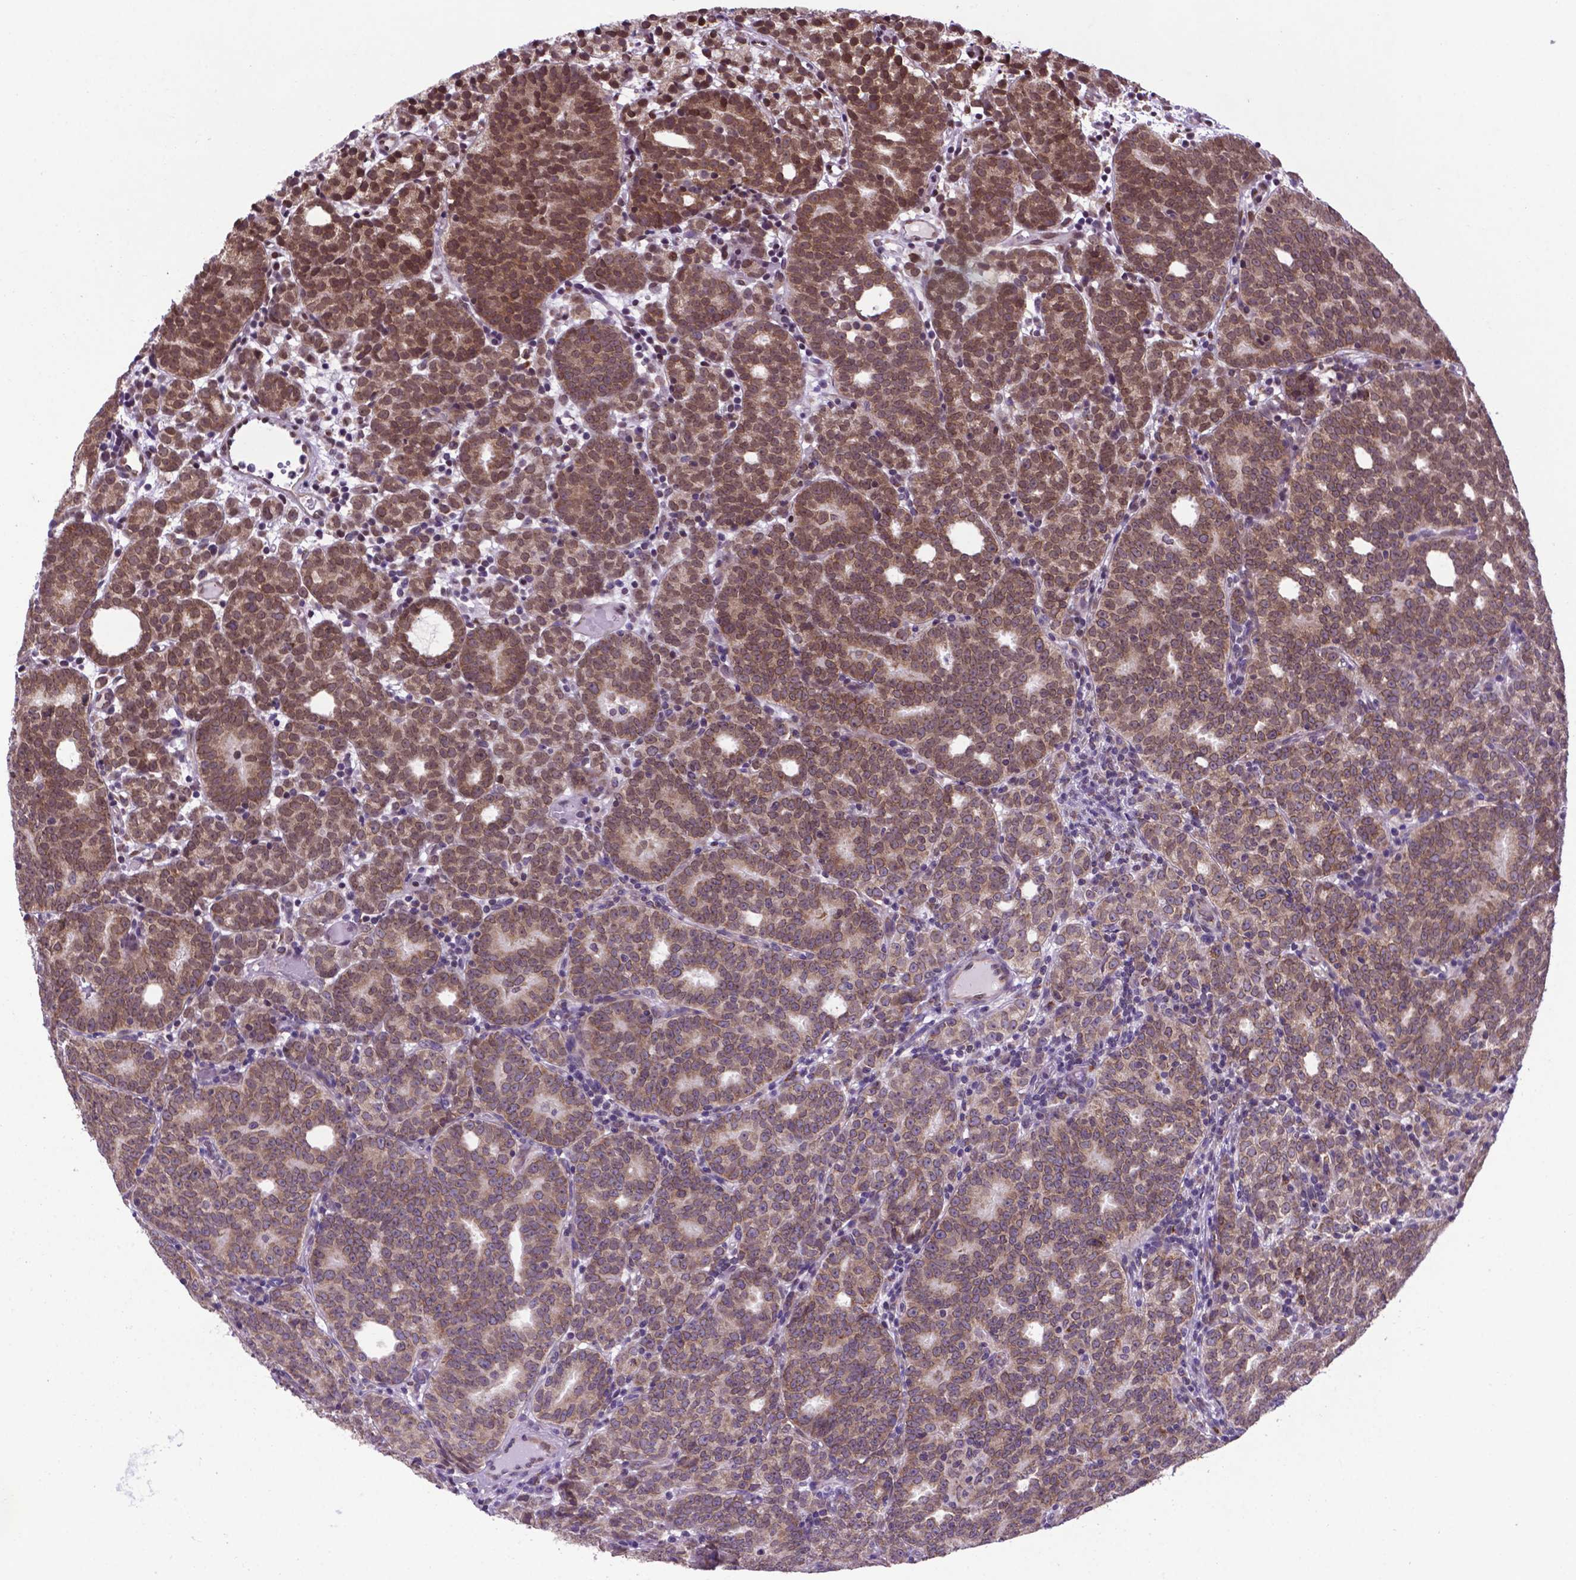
{"staining": {"intensity": "moderate", "quantity": "25%-75%", "location": "cytoplasmic/membranous,nuclear"}, "tissue": "prostate cancer", "cell_type": "Tumor cells", "image_type": "cancer", "snomed": [{"axis": "morphology", "description": "Adenocarcinoma, High grade"}, {"axis": "topography", "description": "Prostate"}], "caption": "About 25%-75% of tumor cells in prostate cancer exhibit moderate cytoplasmic/membranous and nuclear protein expression as visualized by brown immunohistochemical staining.", "gene": "WDR83OS", "patient": {"sex": "male", "age": 53}}